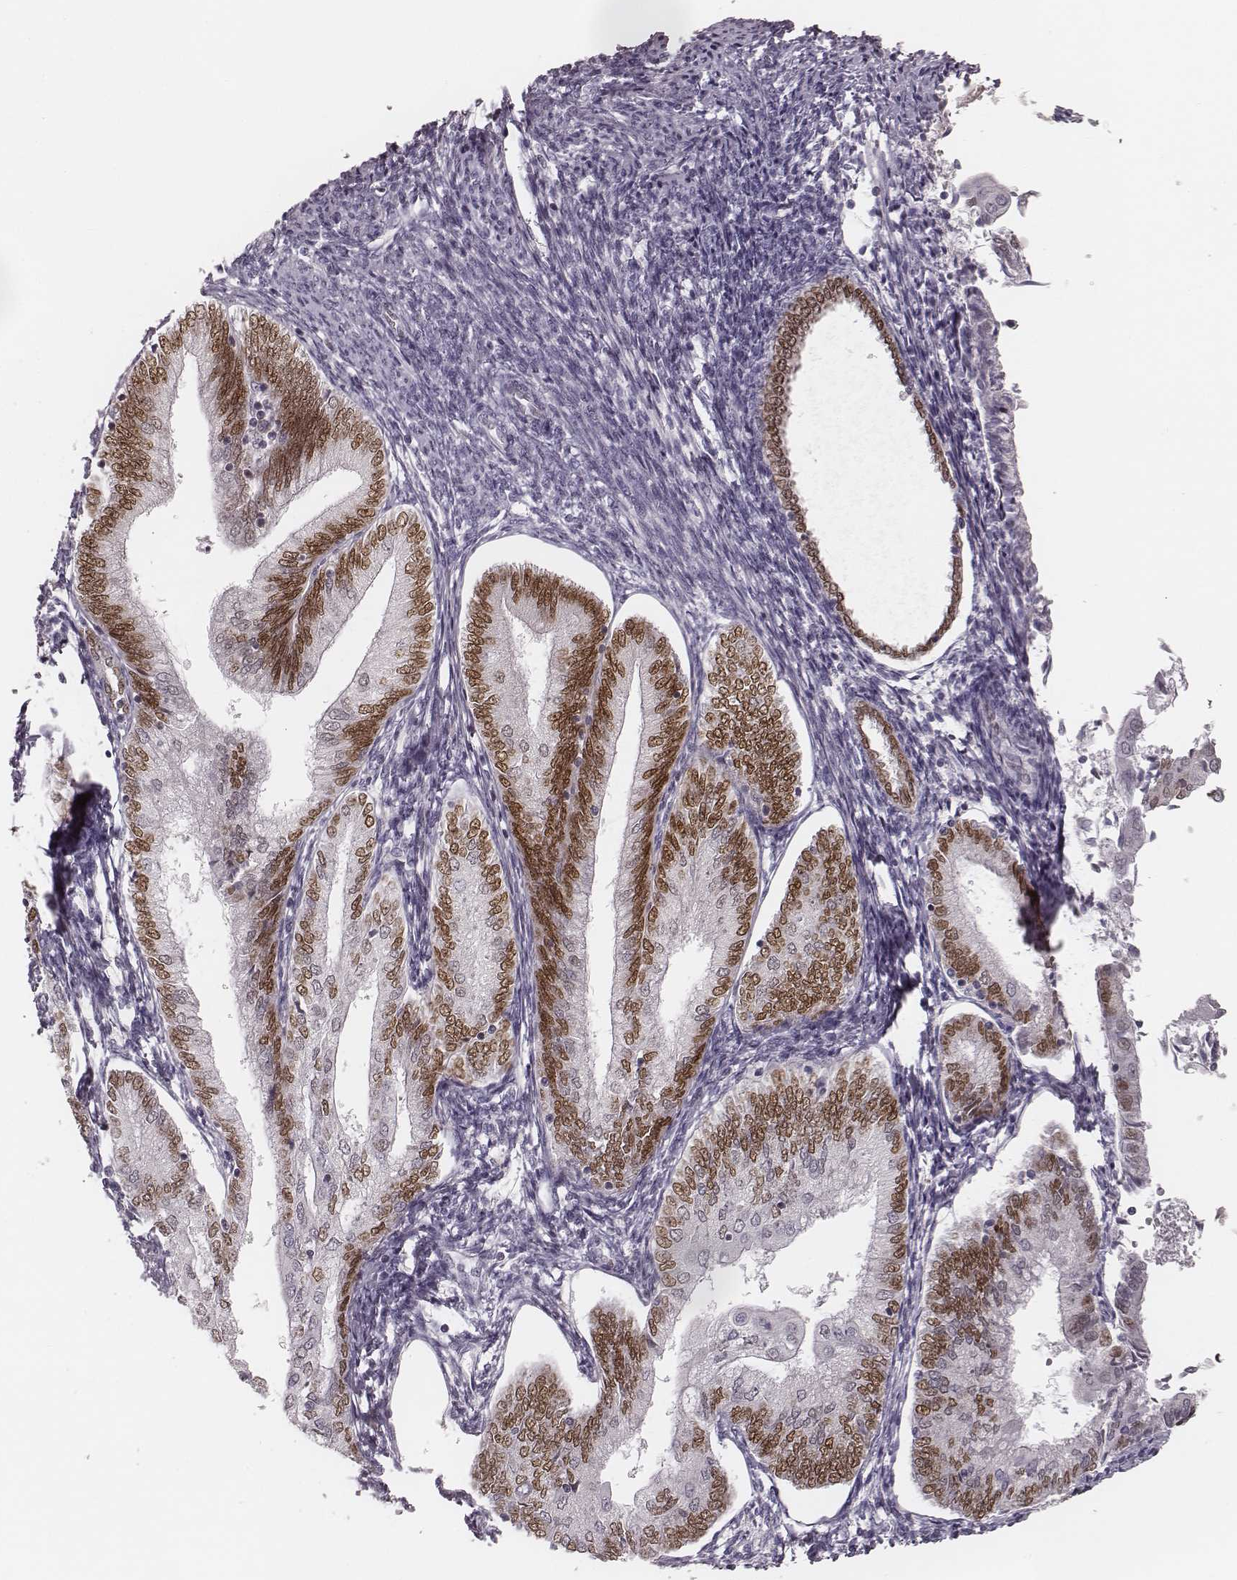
{"staining": {"intensity": "moderate", "quantity": ">75%", "location": "nuclear"}, "tissue": "endometrial cancer", "cell_type": "Tumor cells", "image_type": "cancer", "snomed": [{"axis": "morphology", "description": "Adenocarcinoma, NOS"}, {"axis": "topography", "description": "Endometrium"}], "caption": "Tumor cells reveal medium levels of moderate nuclear staining in approximately >75% of cells in human adenocarcinoma (endometrial).", "gene": "MSX1", "patient": {"sex": "female", "age": 55}}